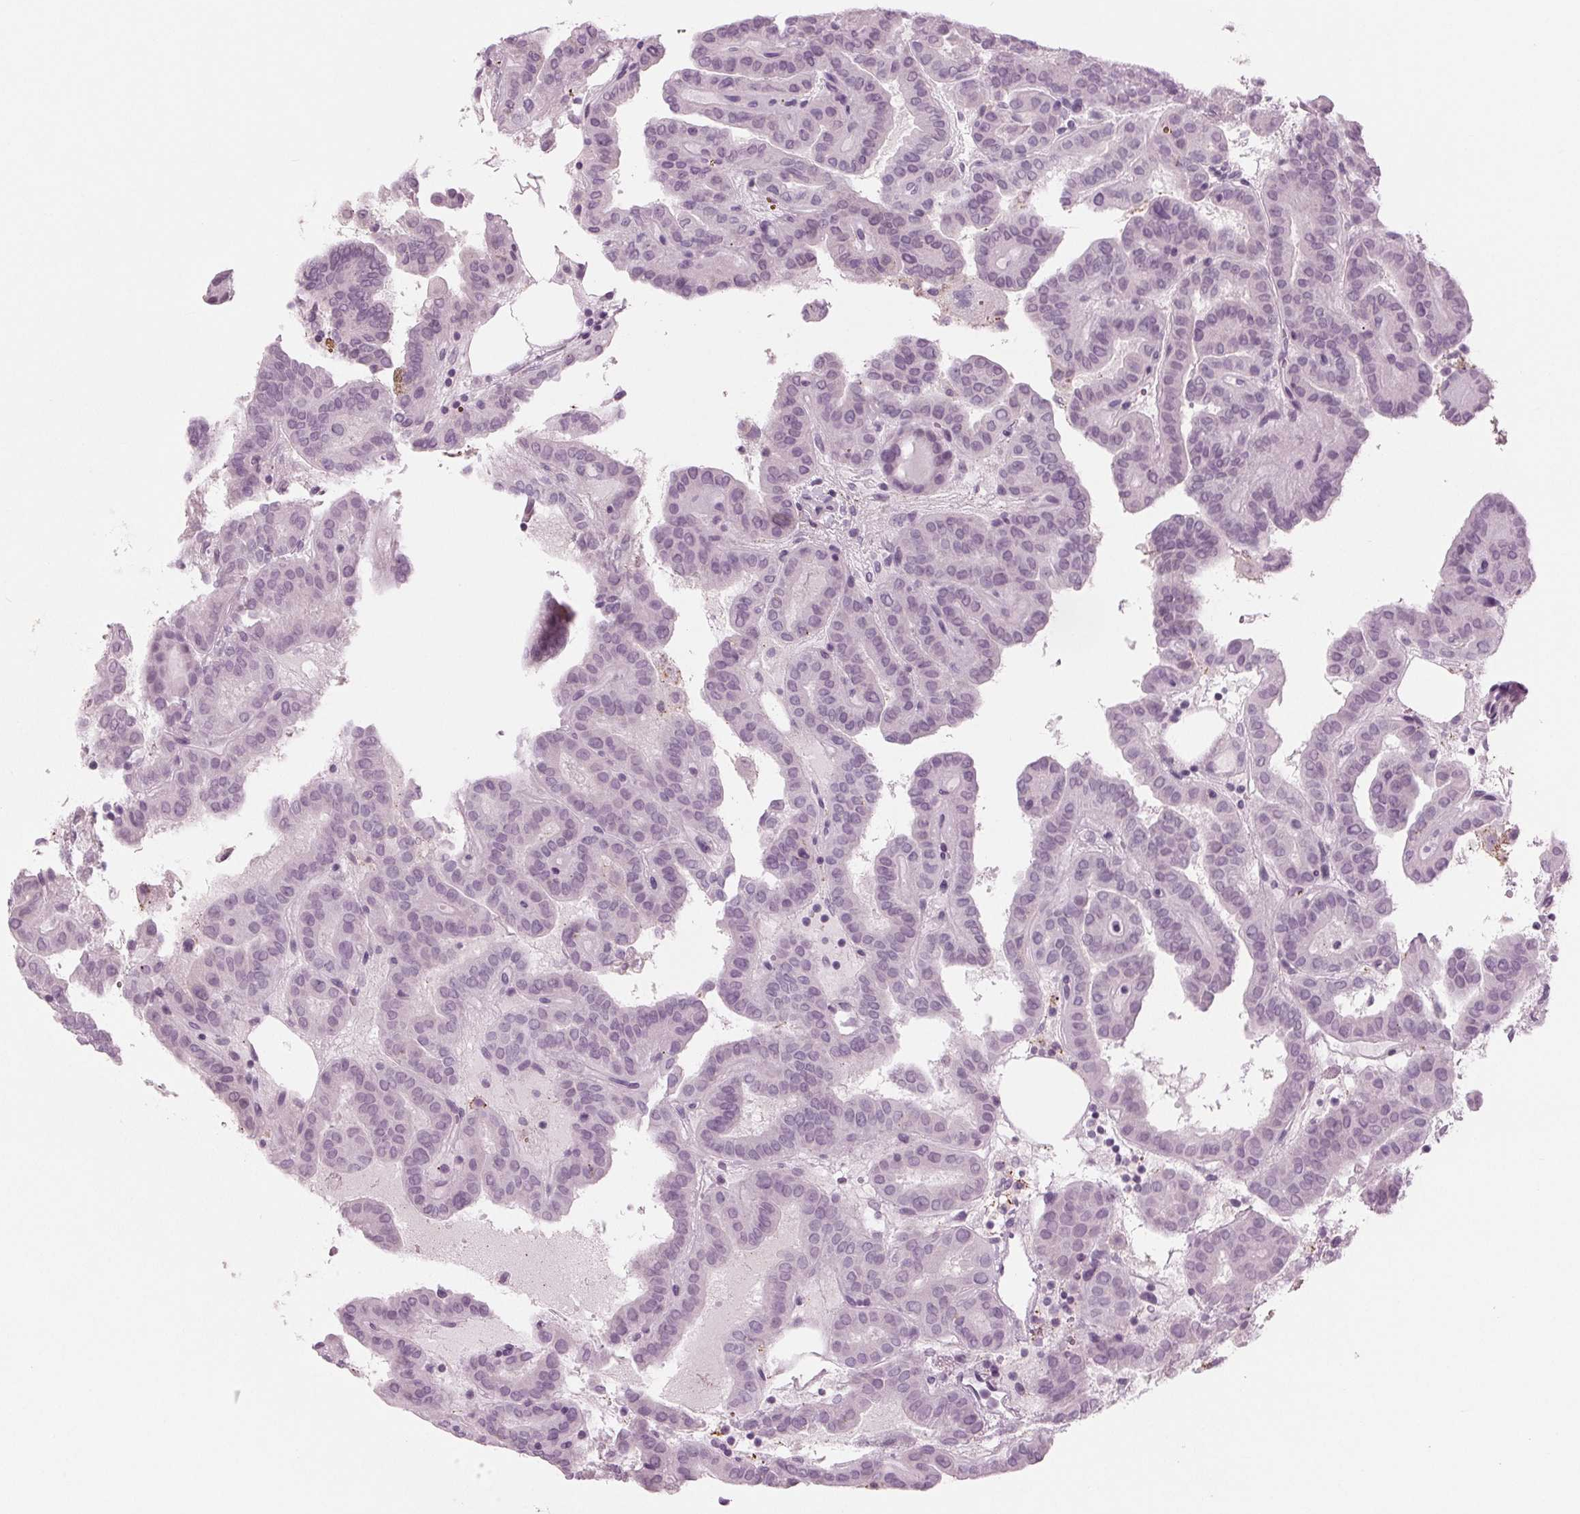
{"staining": {"intensity": "negative", "quantity": "none", "location": "none"}, "tissue": "thyroid cancer", "cell_type": "Tumor cells", "image_type": "cancer", "snomed": [{"axis": "morphology", "description": "Papillary adenocarcinoma, NOS"}, {"axis": "topography", "description": "Thyroid gland"}], "caption": "The immunohistochemistry photomicrograph has no significant expression in tumor cells of thyroid papillary adenocarcinoma tissue. (Brightfield microscopy of DAB (3,3'-diaminobenzidine) immunohistochemistry at high magnification).", "gene": "BTLA", "patient": {"sex": "female", "age": 46}}